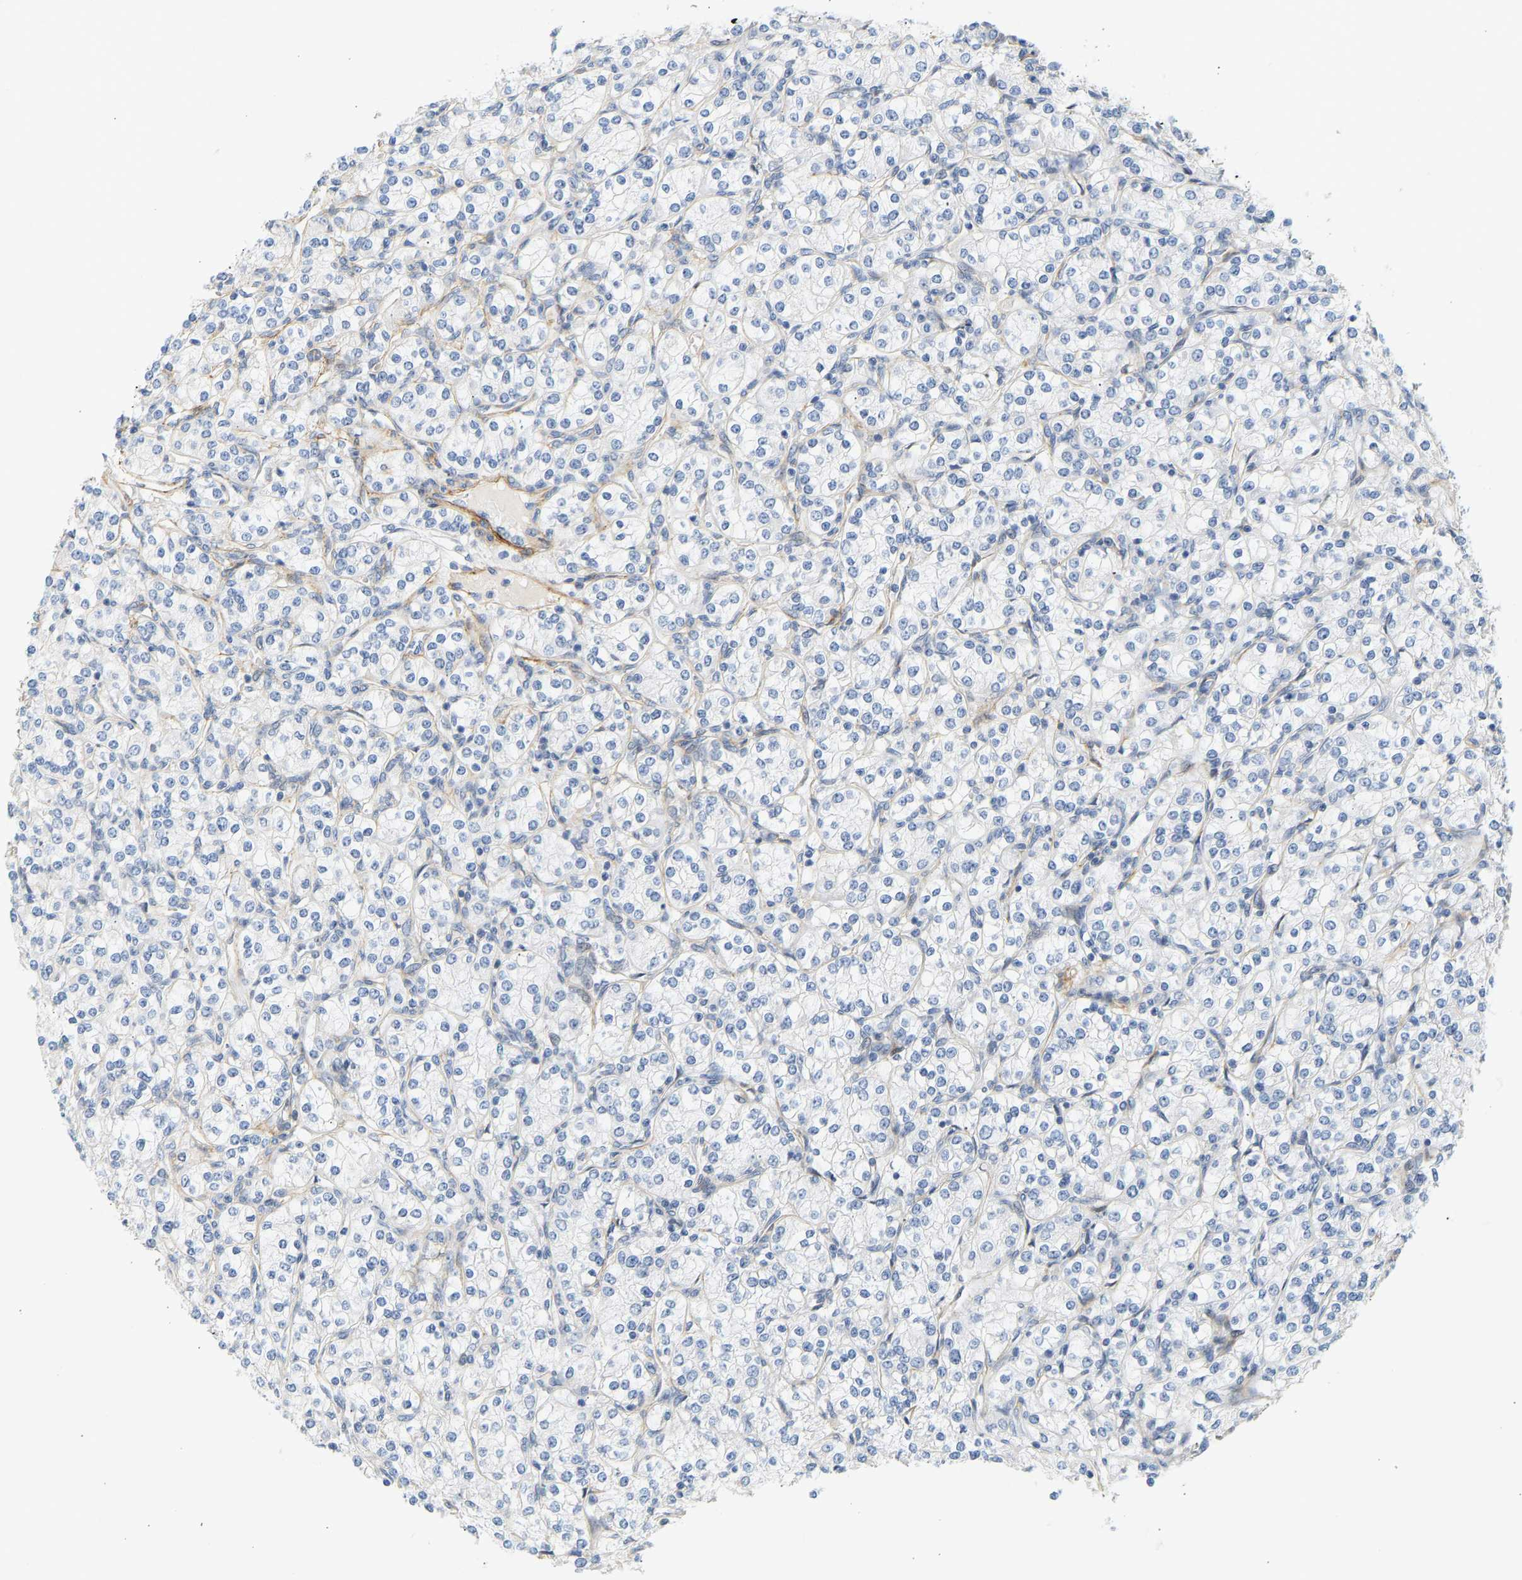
{"staining": {"intensity": "negative", "quantity": "none", "location": "none"}, "tissue": "renal cancer", "cell_type": "Tumor cells", "image_type": "cancer", "snomed": [{"axis": "morphology", "description": "Adenocarcinoma, NOS"}, {"axis": "topography", "description": "Kidney"}], "caption": "Protein analysis of renal cancer (adenocarcinoma) shows no significant staining in tumor cells.", "gene": "SLC30A7", "patient": {"sex": "male", "age": 77}}